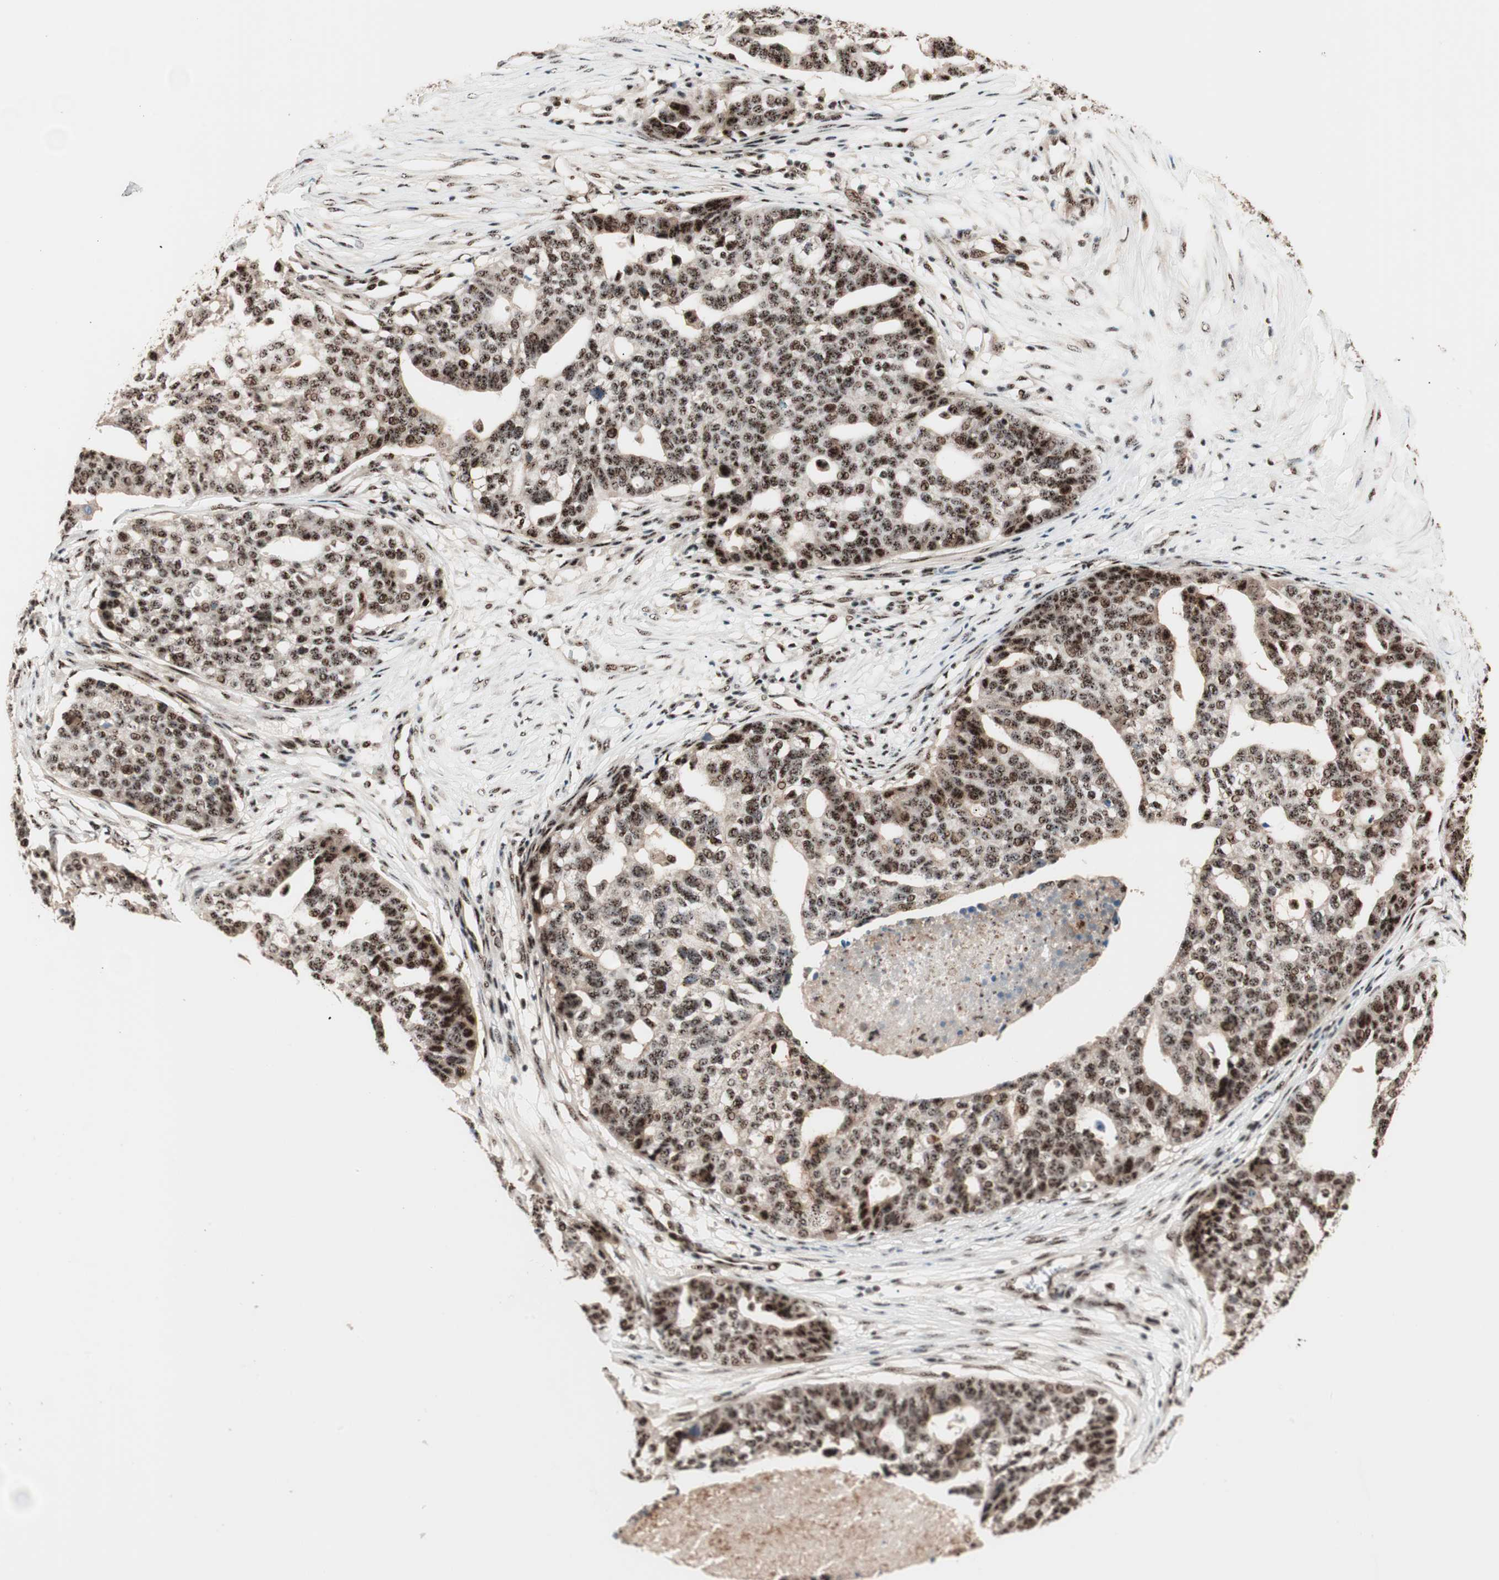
{"staining": {"intensity": "strong", "quantity": ">75%", "location": "nuclear"}, "tissue": "ovarian cancer", "cell_type": "Tumor cells", "image_type": "cancer", "snomed": [{"axis": "morphology", "description": "Cystadenocarcinoma, serous, NOS"}, {"axis": "topography", "description": "Ovary"}], "caption": "Immunohistochemistry (IHC) histopathology image of neoplastic tissue: human serous cystadenocarcinoma (ovarian) stained using immunohistochemistry shows high levels of strong protein expression localized specifically in the nuclear of tumor cells, appearing as a nuclear brown color.", "gene": "NR5A2", "patient": {"sex": "female", "age": 59}}